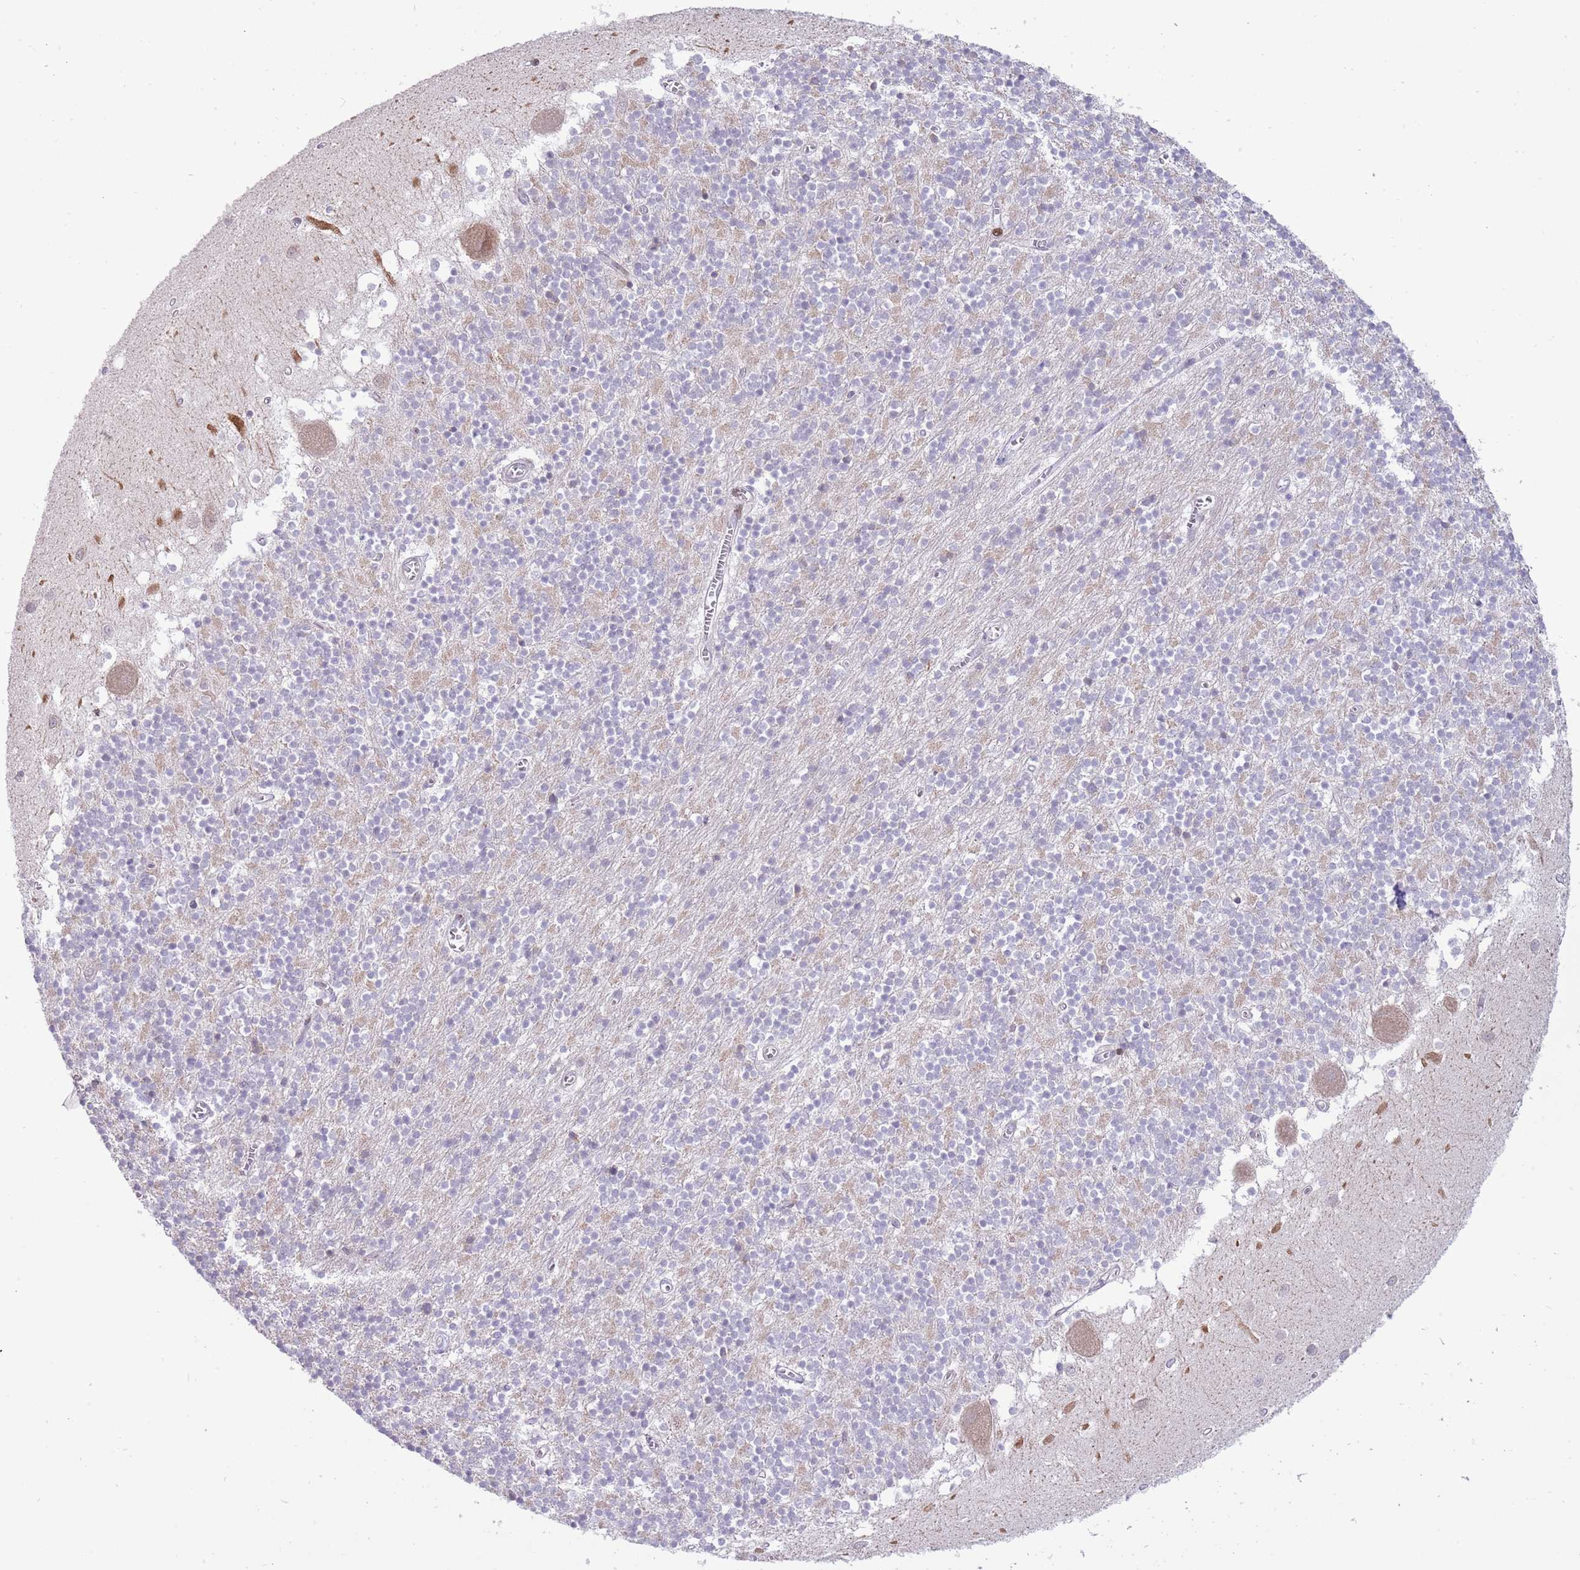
{"staining": {"intensity": "negative", "quantity": "none", "location": "none"}, "tissue": "cerebellum", "cell_type": "Cells in granular layer", "image_type": "normal", "snomed": [{"axis": "morphology", "description": "Normal tissue, NOS"}, {"axis": "topography", "description": "Cerebellum"}], "caption": "A high-resolution micrograph shows immunohistochemistry staining of benign cerebellum, which shows no significant staining in cells in granular layer. Nuclei are stained in blue.", "gene": "ANO8", "patient": {"sex": "male", "age": 54}}